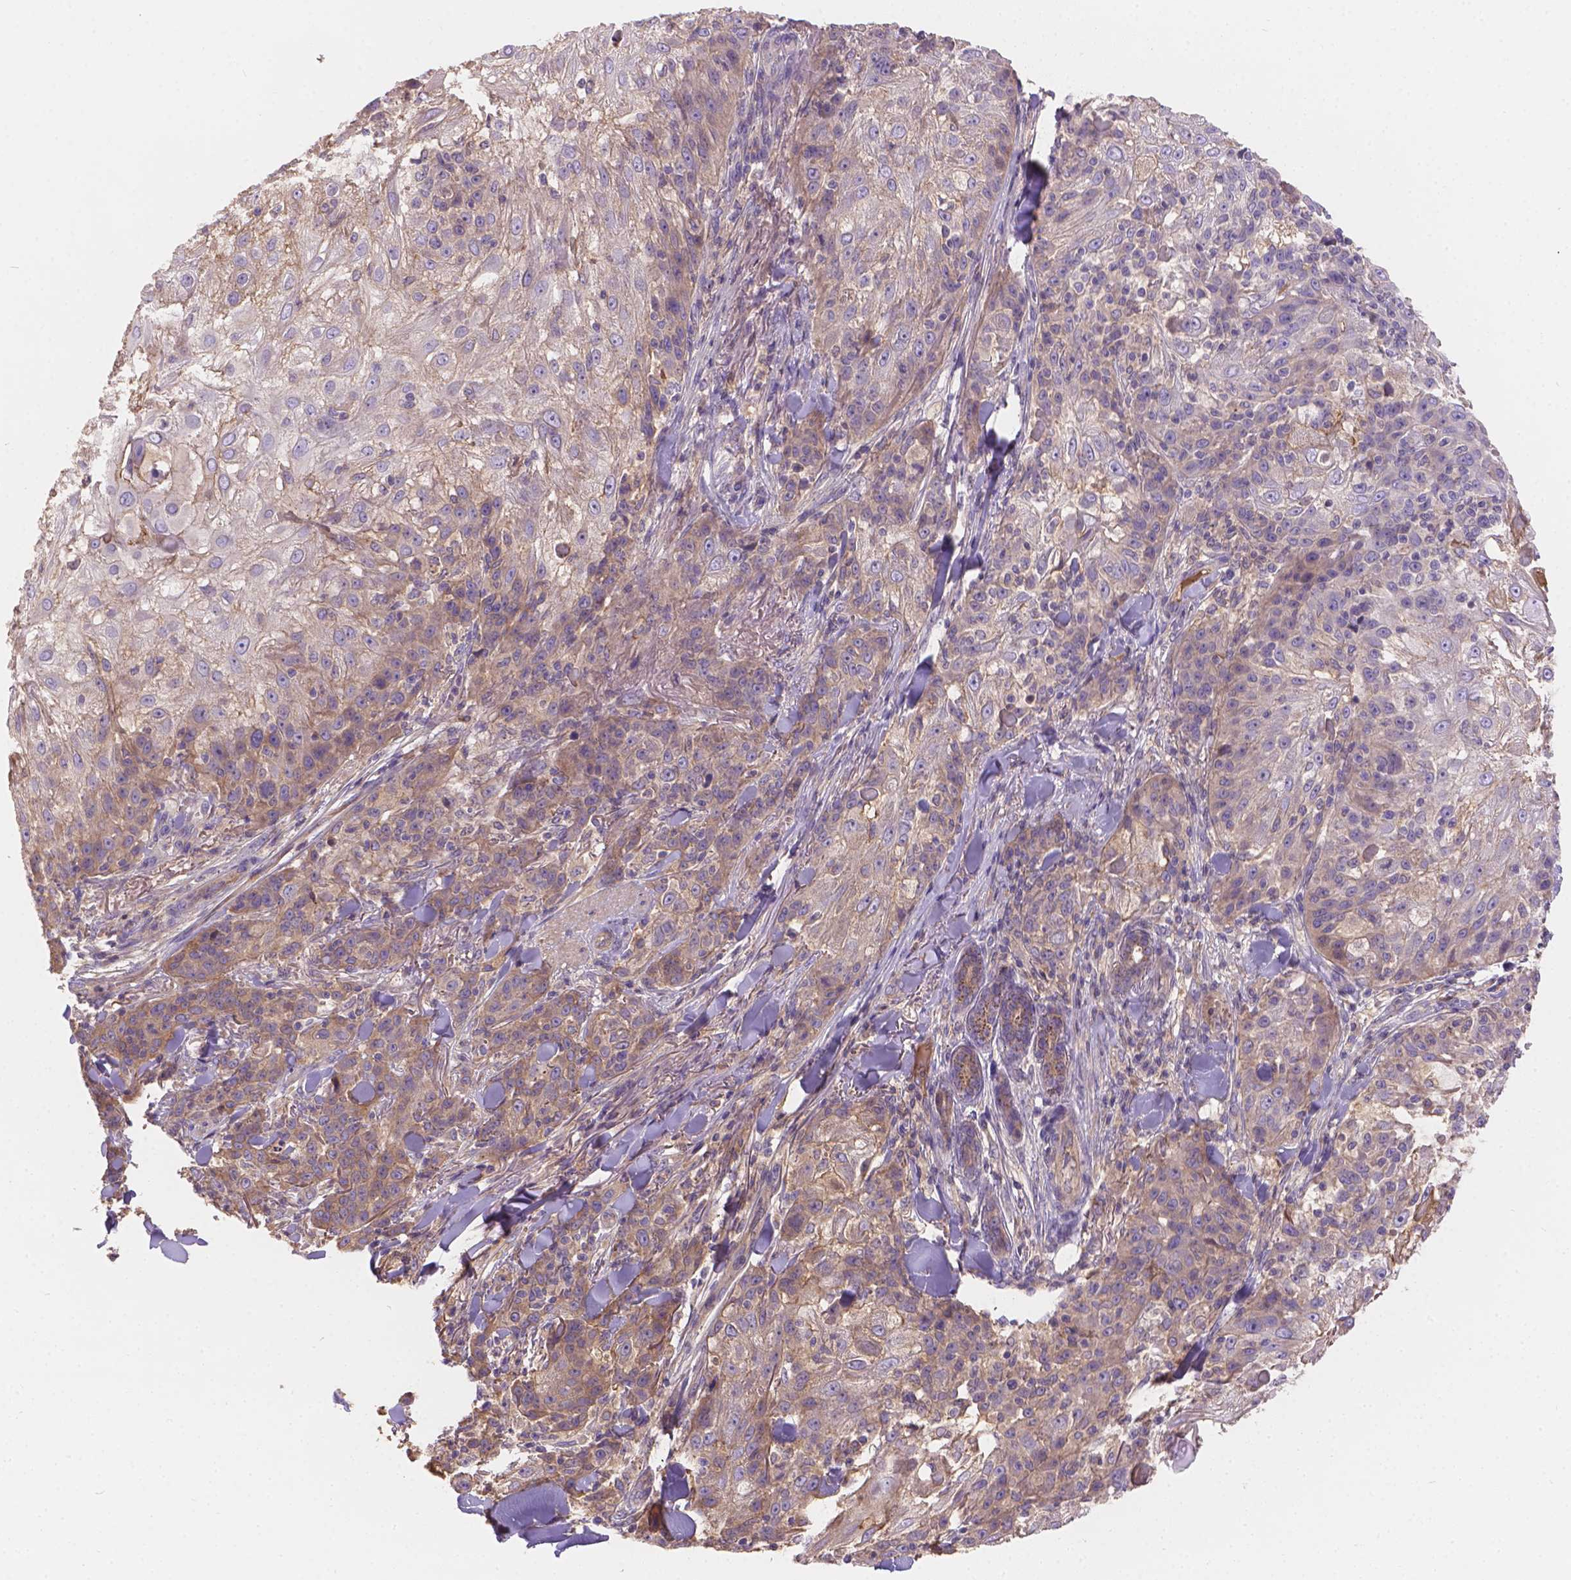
{"staining": {"intensity": "moderate", "quantity": "25%-75%", "location": "cytoplasmic/membranous"}, "tissue": "skin cancer", "cell_type": "Tumor cells", "image_type": "cancer", "snomed": [{"axis": "morphology", "description": "Normal tissue, NOS"}, {"axis": "morphology", "description": "Squamous cell carcinoma, NOS"}, {"axis": "topography", "description": "Skin"}], "caption": "Human squamous cell carcinoma (skin) stained for a protein (brown) reveals moderate cytoplasmic/membranous positive expression in approximately 25%-75% of tumor cells.", "gene": "CDK10", "patient": {"sex": "female", "age": 83}}